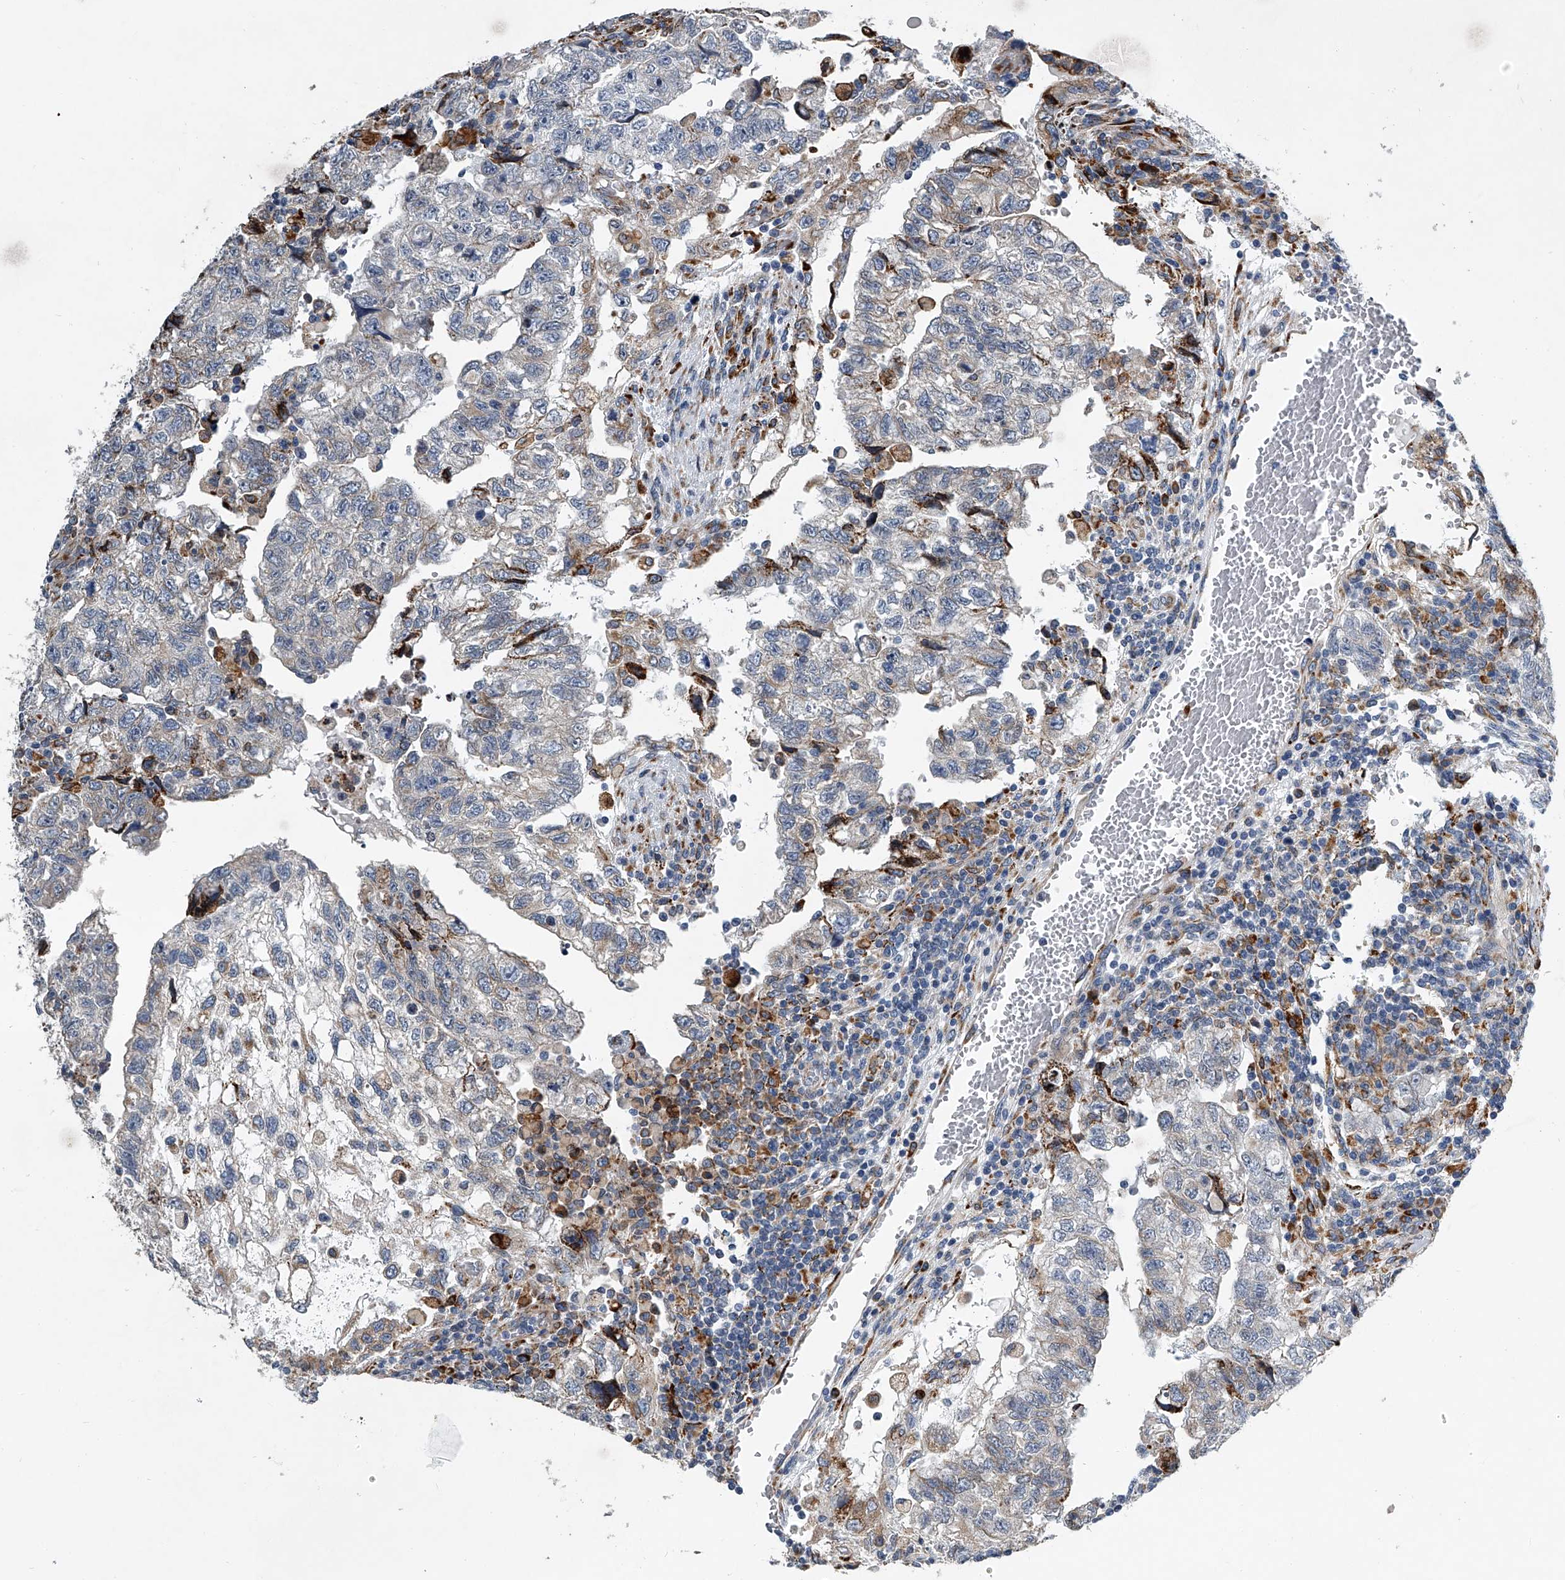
{"staining": {"intensity": "negative", "quantity": "none", "location": "none"}, "tissue": "testis cancer", "cell_type": "Tumor cells", "image_type": "cancer", "snomed": [{"axis": "morphology", "description": "Carcinoma, Embryonal, NOS"}, {"axis": "topography", "description": "Testis"}], "caption": "This is an immunohistochemistry histopathology image of testis cancer (embryonal carcinoma). There is no positivity in tumor cells.", "gene": "TMEM63C", "patient": {"sex": "male", "age": 36}}